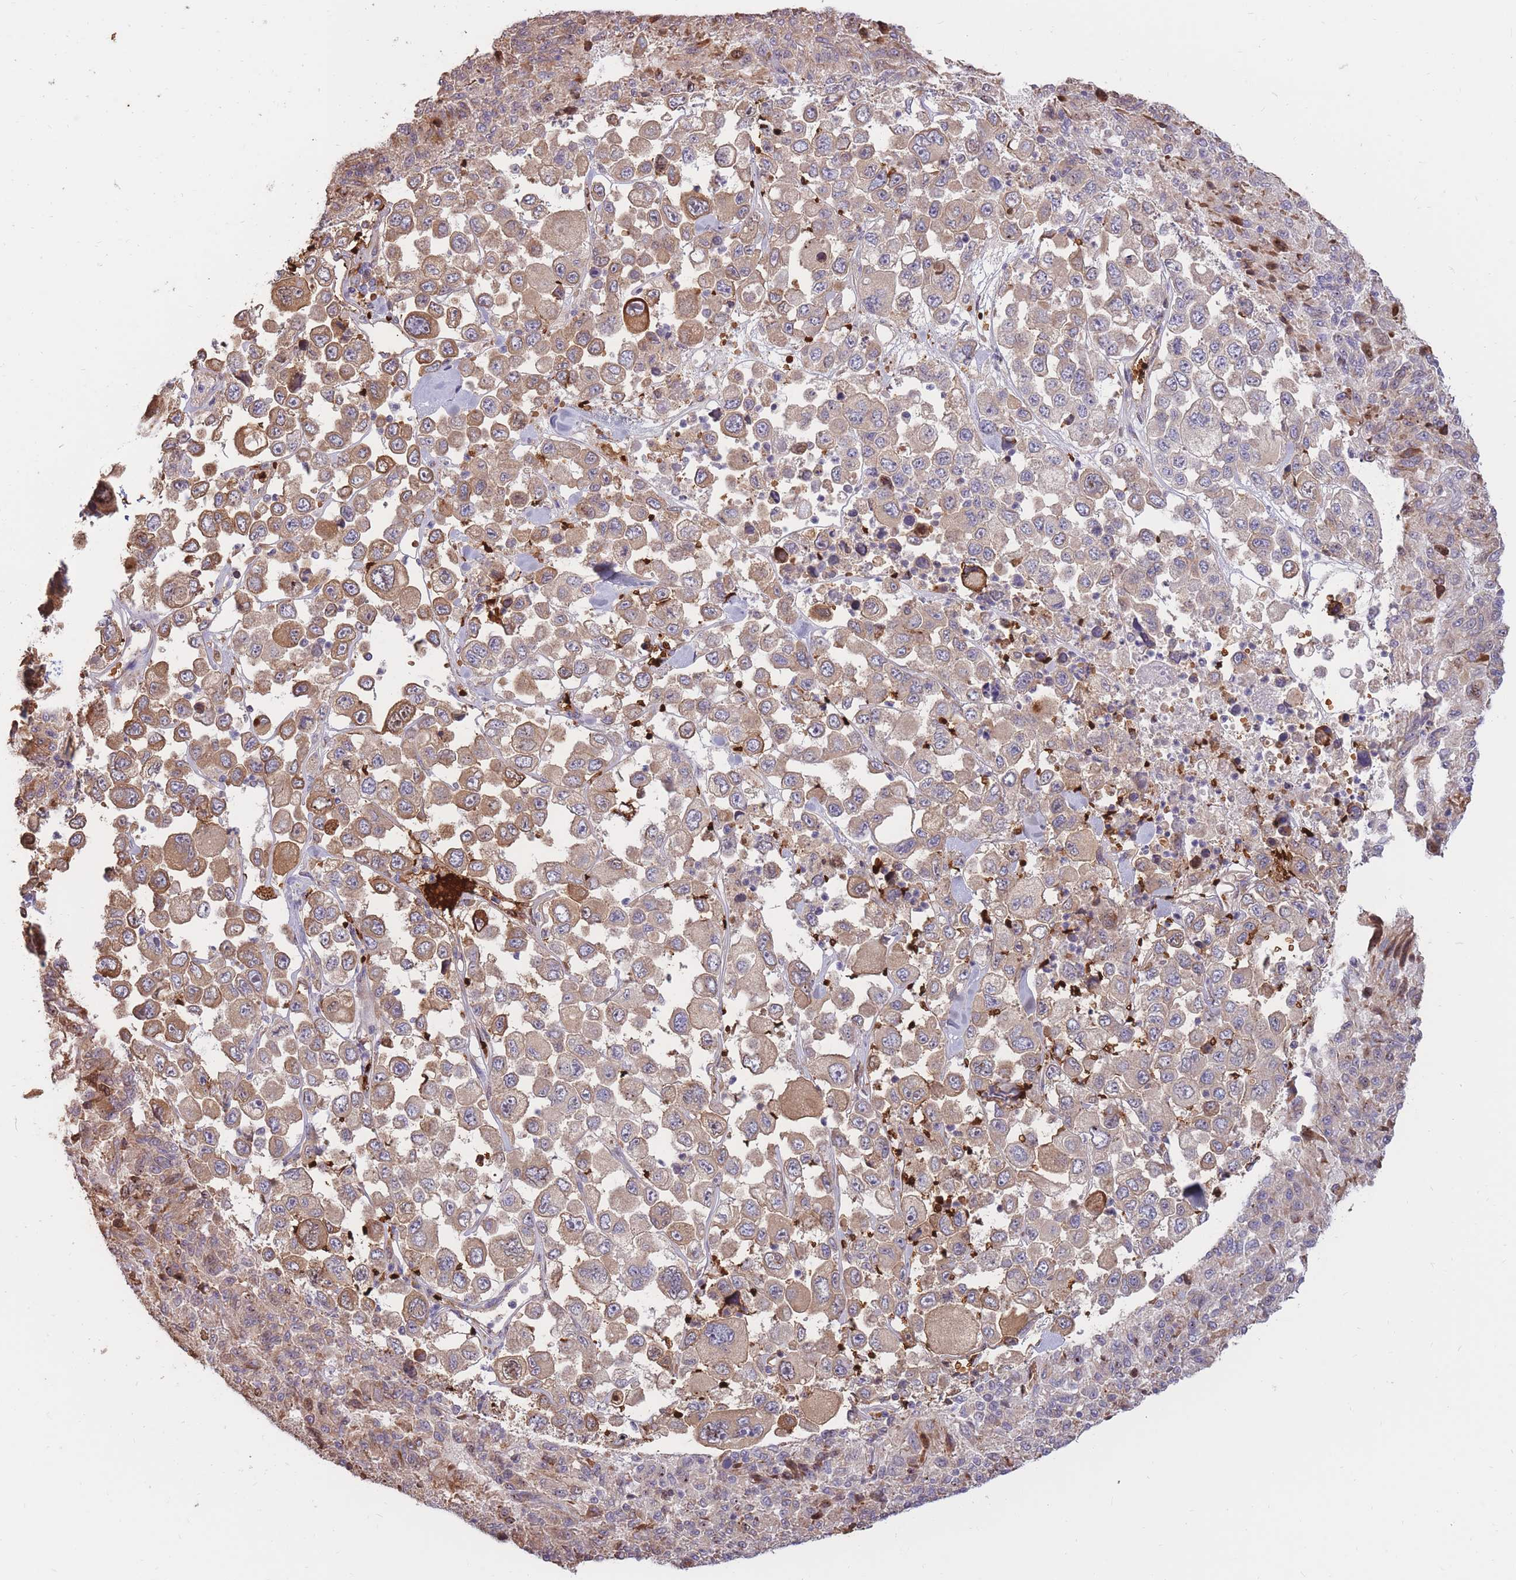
{"staining": {"intensity": "weak", "quantity": "25%-75%", "location": "cytoplasmic/membranous"}, "tissue": "melanoma", "cell_type": "Tumor cells", "image_type": "cancer", "snomed": [{"axis": "morphology", "description": "Malignant melanoma, Metastatic site"}, {"axis": "topography", "description": "Lymph node"}], "caption": "Malignant melanoma (metastatic site) was stained to show a protein in brown. There is low levels of weak cytoplasmic/membranous expression in approximately 25%-75% of tumor cells. Using DAB (3,3'-diaminobenzidine) (brown) and hematoxylin (blue) stains, captured at high magnification using brightfield microscopy.", "gene": "ATP10D", "patient": {"sex": "female", "age": 54}}